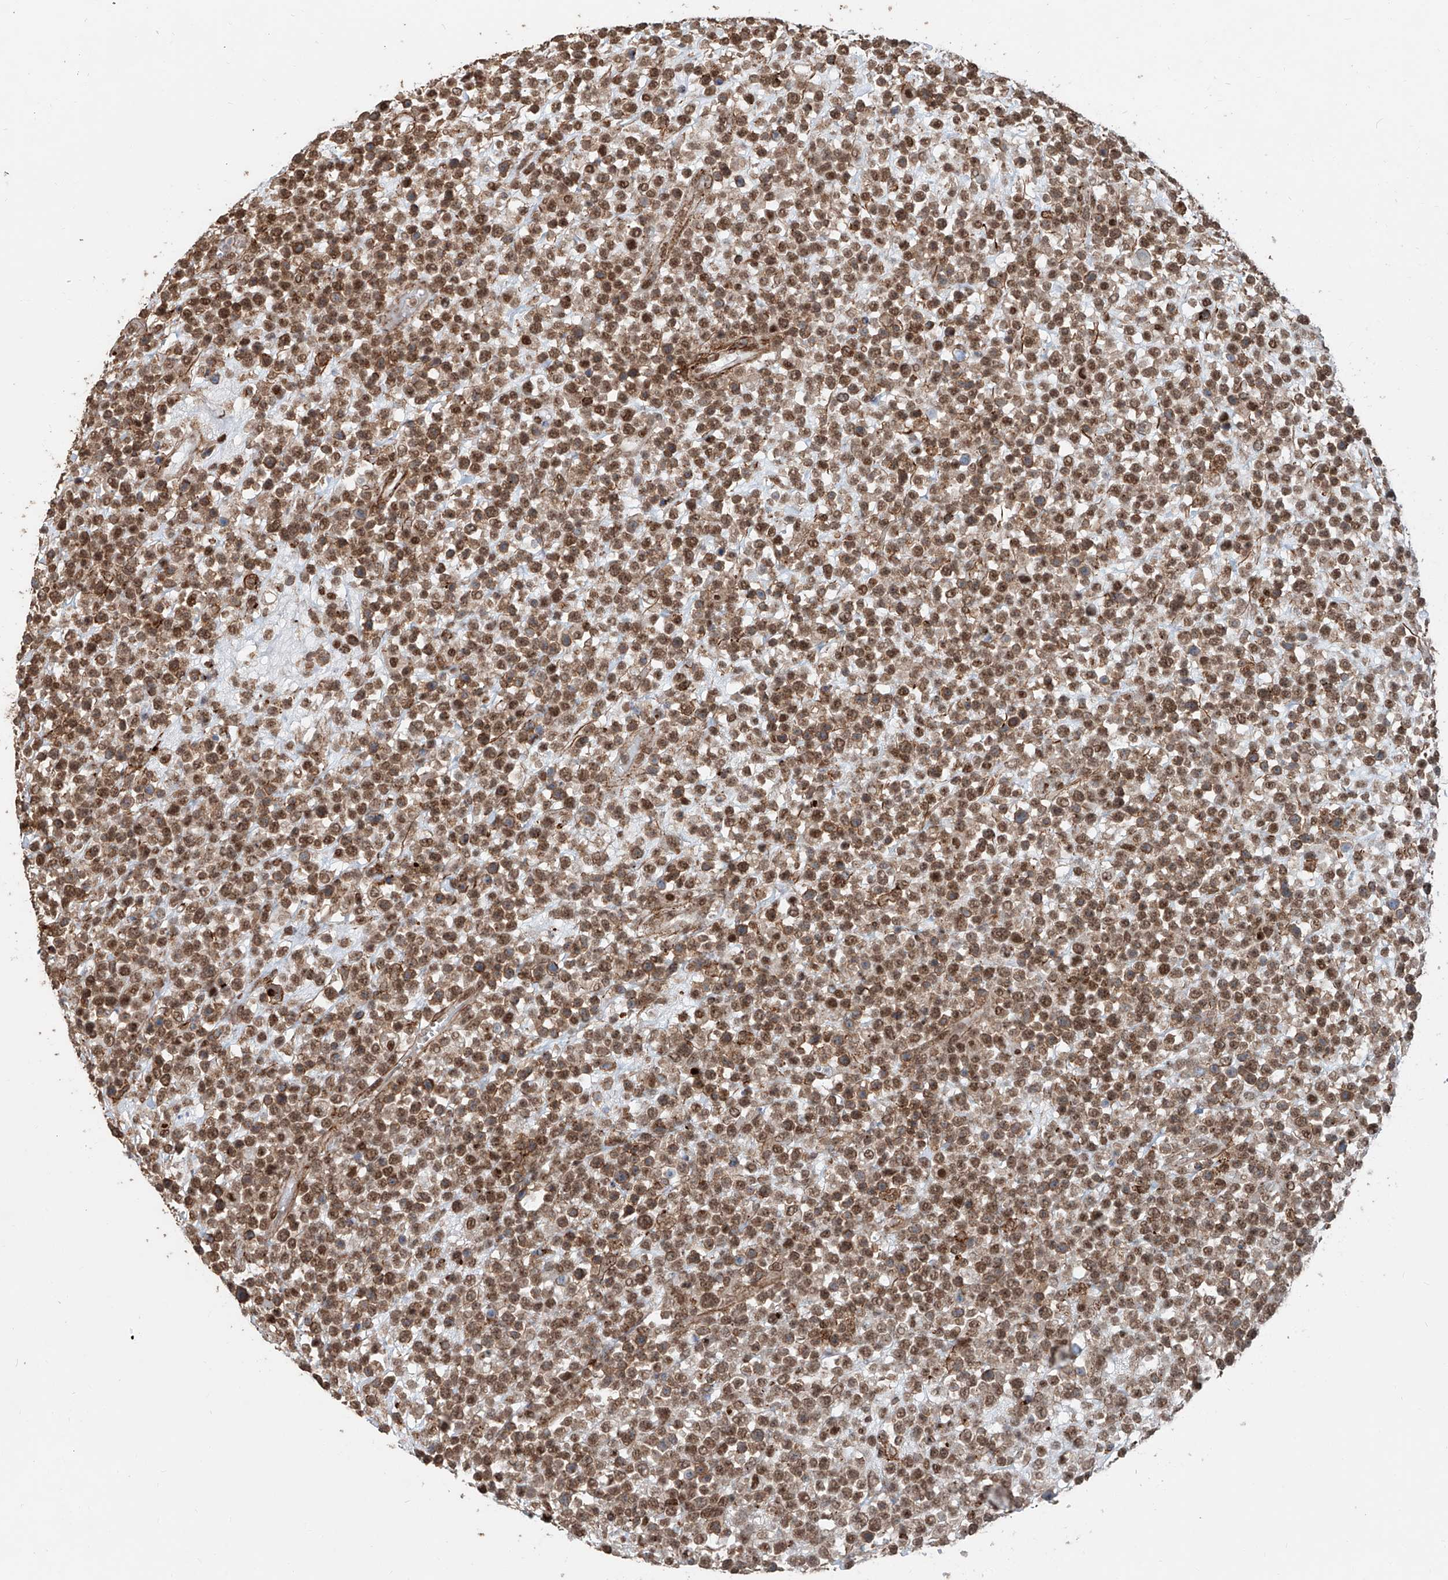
{"staining": {"intensity": "moderate", "quantity": ">75%", "location": "cytoplasmic/membranous,nuclear"}, "tissue": "lymphoma", "cell_type": "Tumor cells", "image_type": "cancer", "snomed": [{"axis": "morphology", "description": "Malignant lymphoma, non-Hodgkin's type, High grade"}, {"axis": "topography", "description": "Colon"}], "caption": "High-power microscopy captured an immunohistochemistry image of lymphoma, revealing moderate cytoplasmic/membranous and nuclear staining in approximately >75% of tumor cells. The staining is performed using DAB brown chromogen to label protein expression. The nuclei are counter-stained blue using hematoxylin.", "gene": "SDE2", "patient": {"sex": "female", "age": 53}}